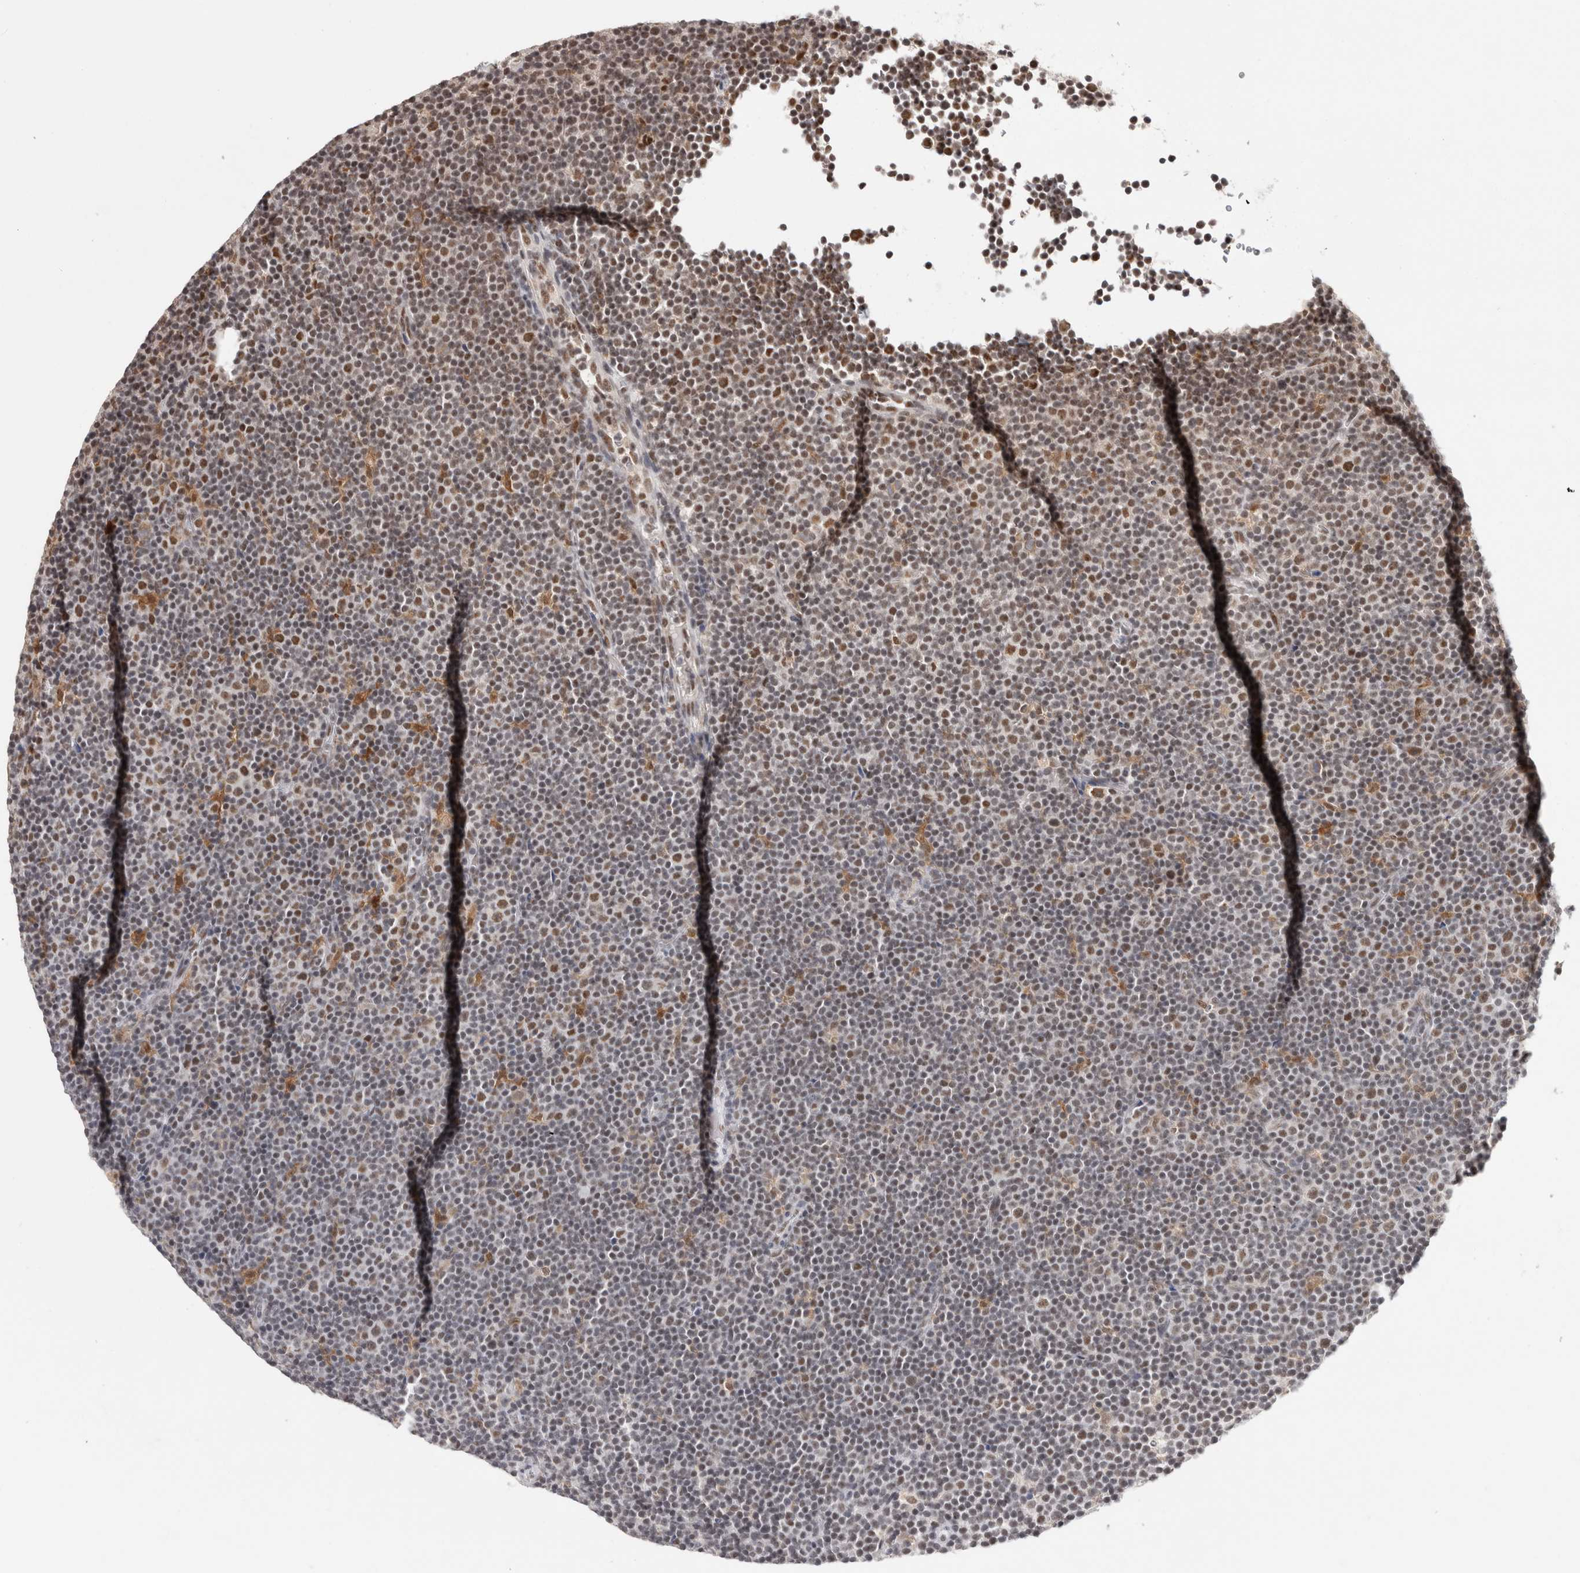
{"staining": {"intensity": "weak", "quantity": "25%-75%", "location": "nuclear"}, "tissue": "lymphoma", "cell_type": "Tumor cells", "image_type": "cancer", "snomed": [{"axis": "morphology", "description": "Malignant lymphoma, non-Hodgkin's type, Low grade"}, {"axis": "topography", "description": "Lymph node"}], "caption": "An IHC image of neoplastic tissue is shown. Protein staining in brown highlights weak nuclear positivity in low-grade malignant lymphoma, non-Hodgkin's type within tumor cells.", "gene": "ZNF830", "patient": {"sex": "female", "age": 67}}